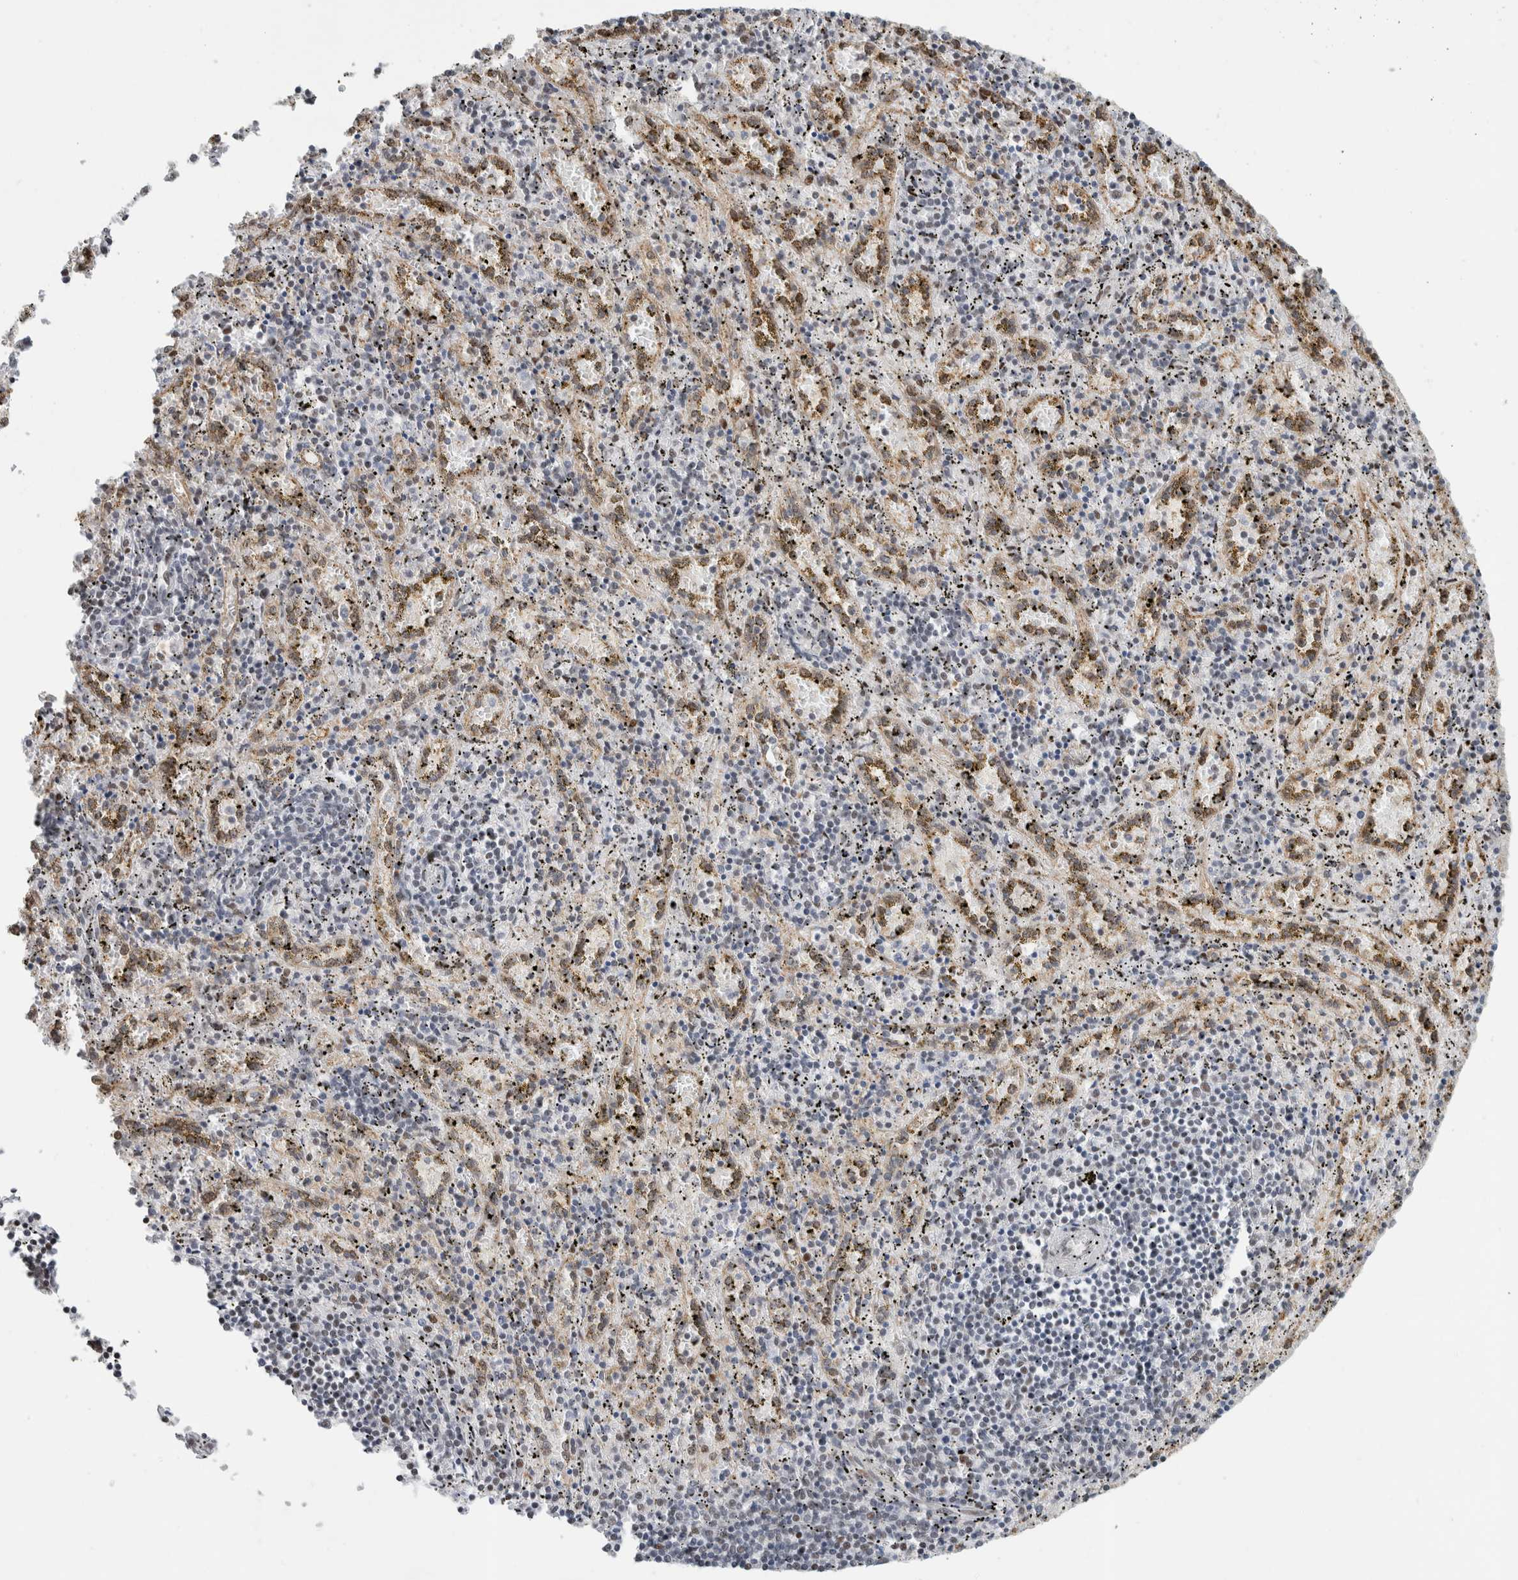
{"staining": {"intensity": "weak", "quantity": "25%-75%", "location": "nuclear"}, "tissue": "spleen", "cell_type": "Cells in red pulp", "image_type": "normal", "snomed": [{"axis": "morphology", "description": "Normal tissue, NOS"}, {"axis": "topography", "description": "Spleen"}], "caption": "An IHC histopathology image of normal tissue is shown. Protein staining in brown shows weak nuclear positivity in spleen within cells in red pulp.", "gene": "HNRNPR", "patient": {"sex": "male", "age": 11}}